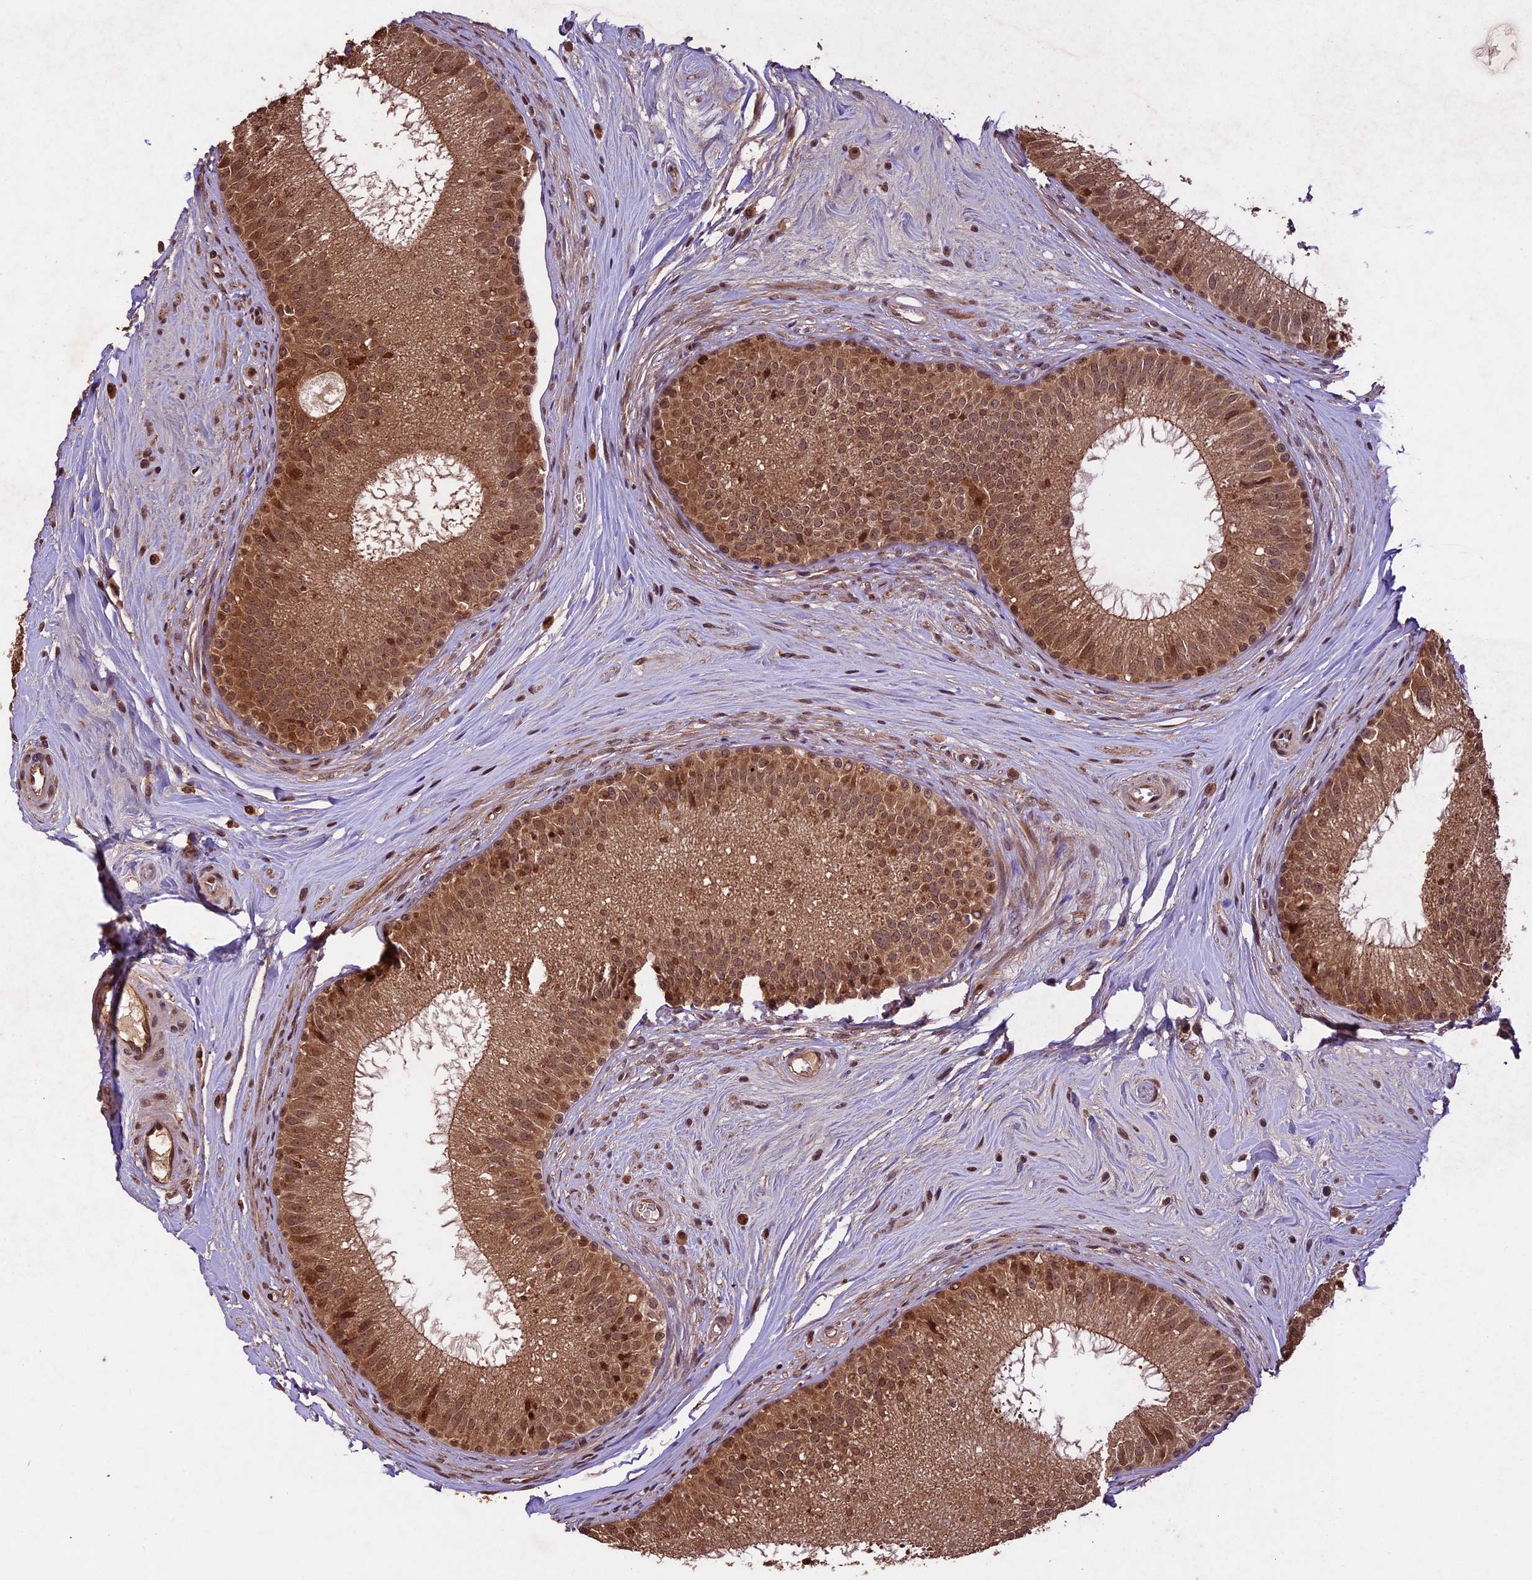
{"staining": {"intensity": "moderate", "quantity": ">75%", "location": "cytoplasmic/membranous,nuclear"}, "tissue": "epididymis", "cell_type": "Glandular cells", "image_type": "normal", "snomed": [{"axis": "morphology", "description": "Normal tissue, NOS"}, {"axis": "topography", "description": "Epididymis"}], "caption": "DAB (3,3'-diaminobenzidine) immunohistochemical staining of benign human epididymis demonstrates moderate cytoplasmic/membranous,nuclear protein staining in approximately >75% of glandular cells.", "gene": "CDKN2AIP", "patient": {"sex": "male", "age": 33}}